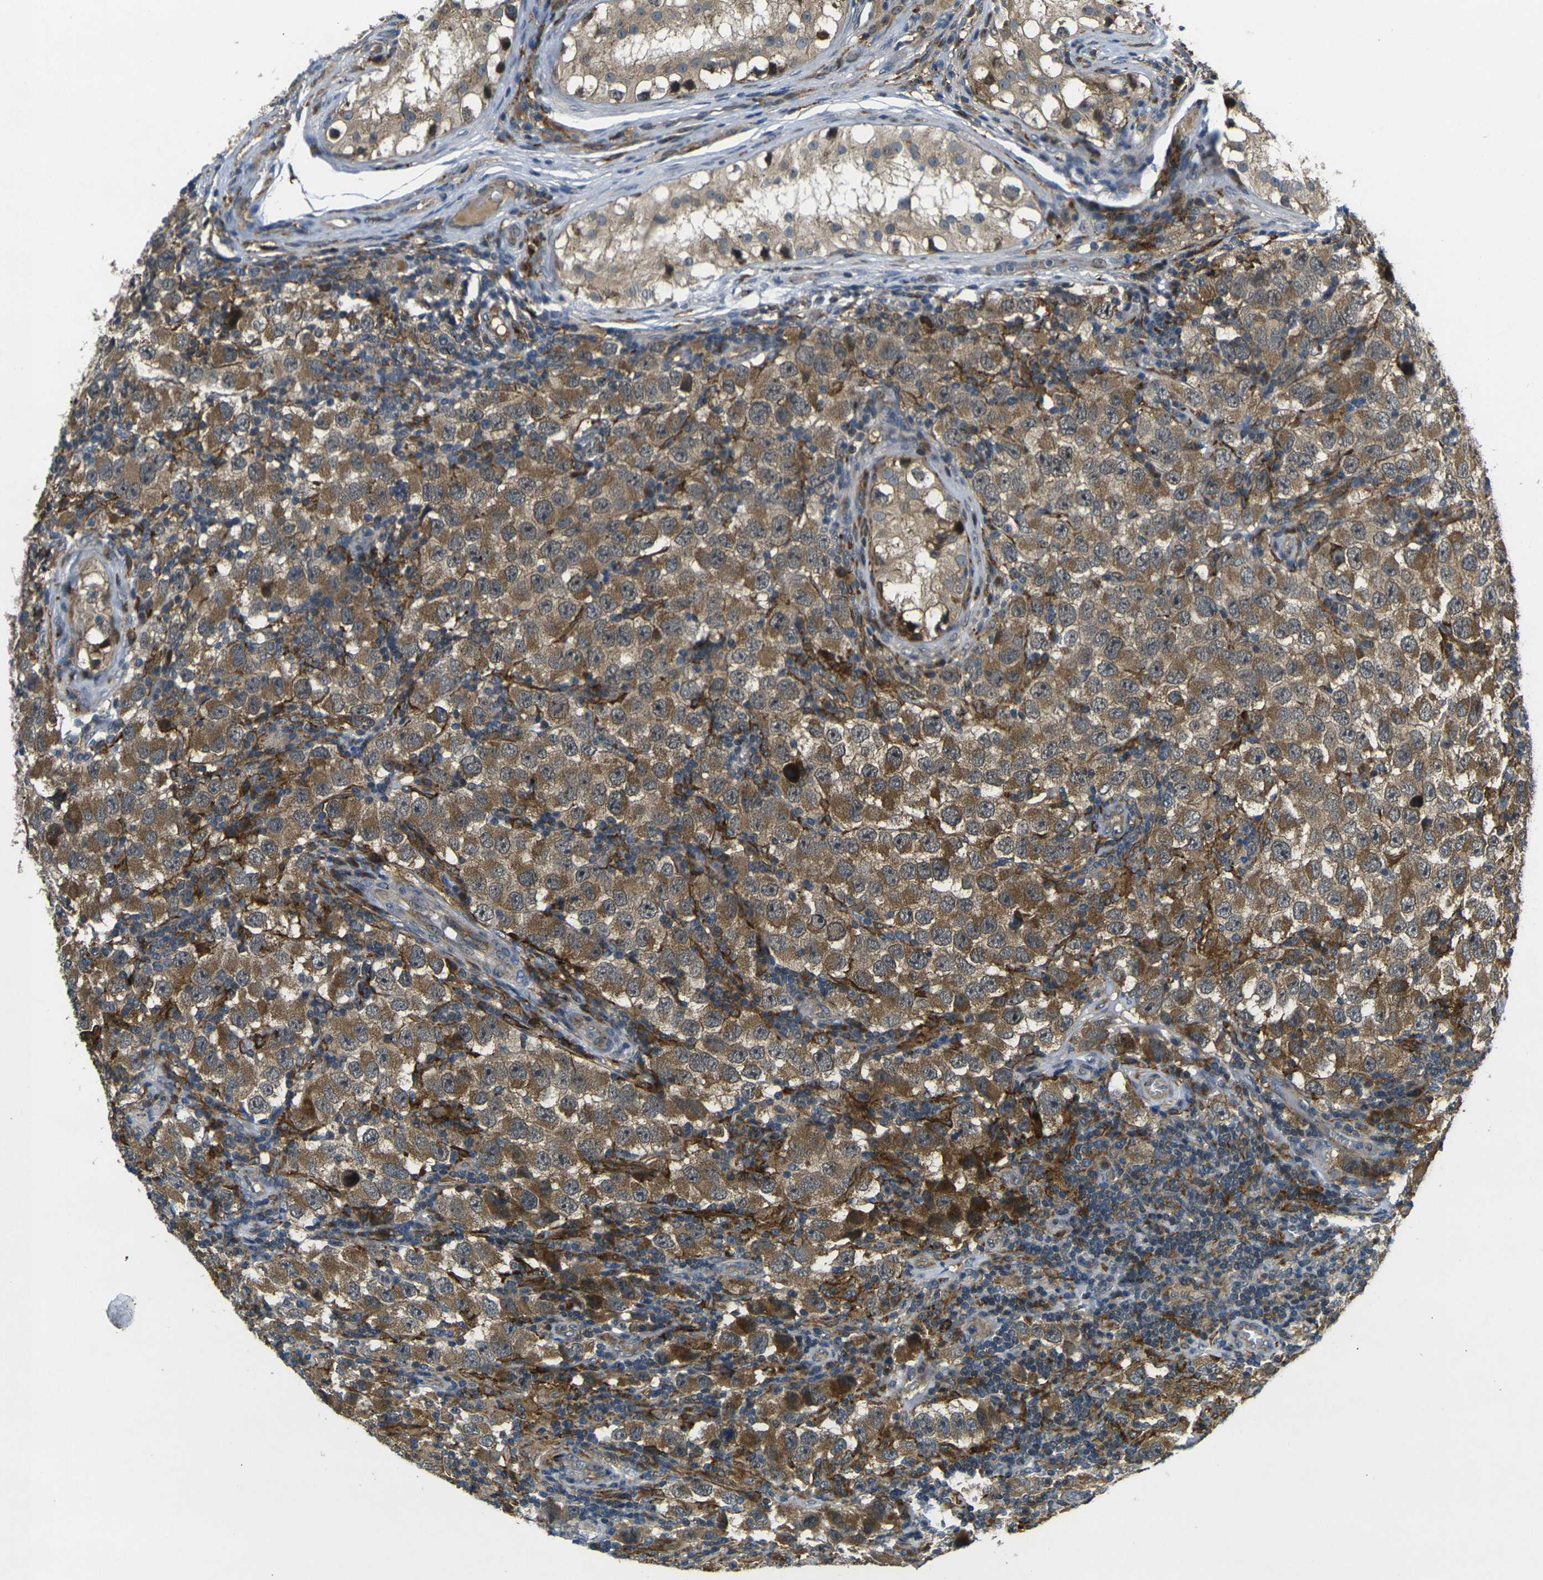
{"staining": {"intensity": "moderate", "quantity": ">75%", "location": "cytoplasmic/membranous"}, "tissue": "testis cancer", "cell_type": "Tumor cells", "image_type": "cancer", "snomed": [{"axis": "morphology", "description": "Carcinoma, Embryonal, NOS"}, {"axis": "topography", "description": "Testis"}], "caption": "A medium amount of moderate cytoplasmic/membranous staining is seen in approximately >75% of tumor cells in testis cancer tissue.", "gene": "PIGL", "patient": {"sex": "male", "age": 21}}